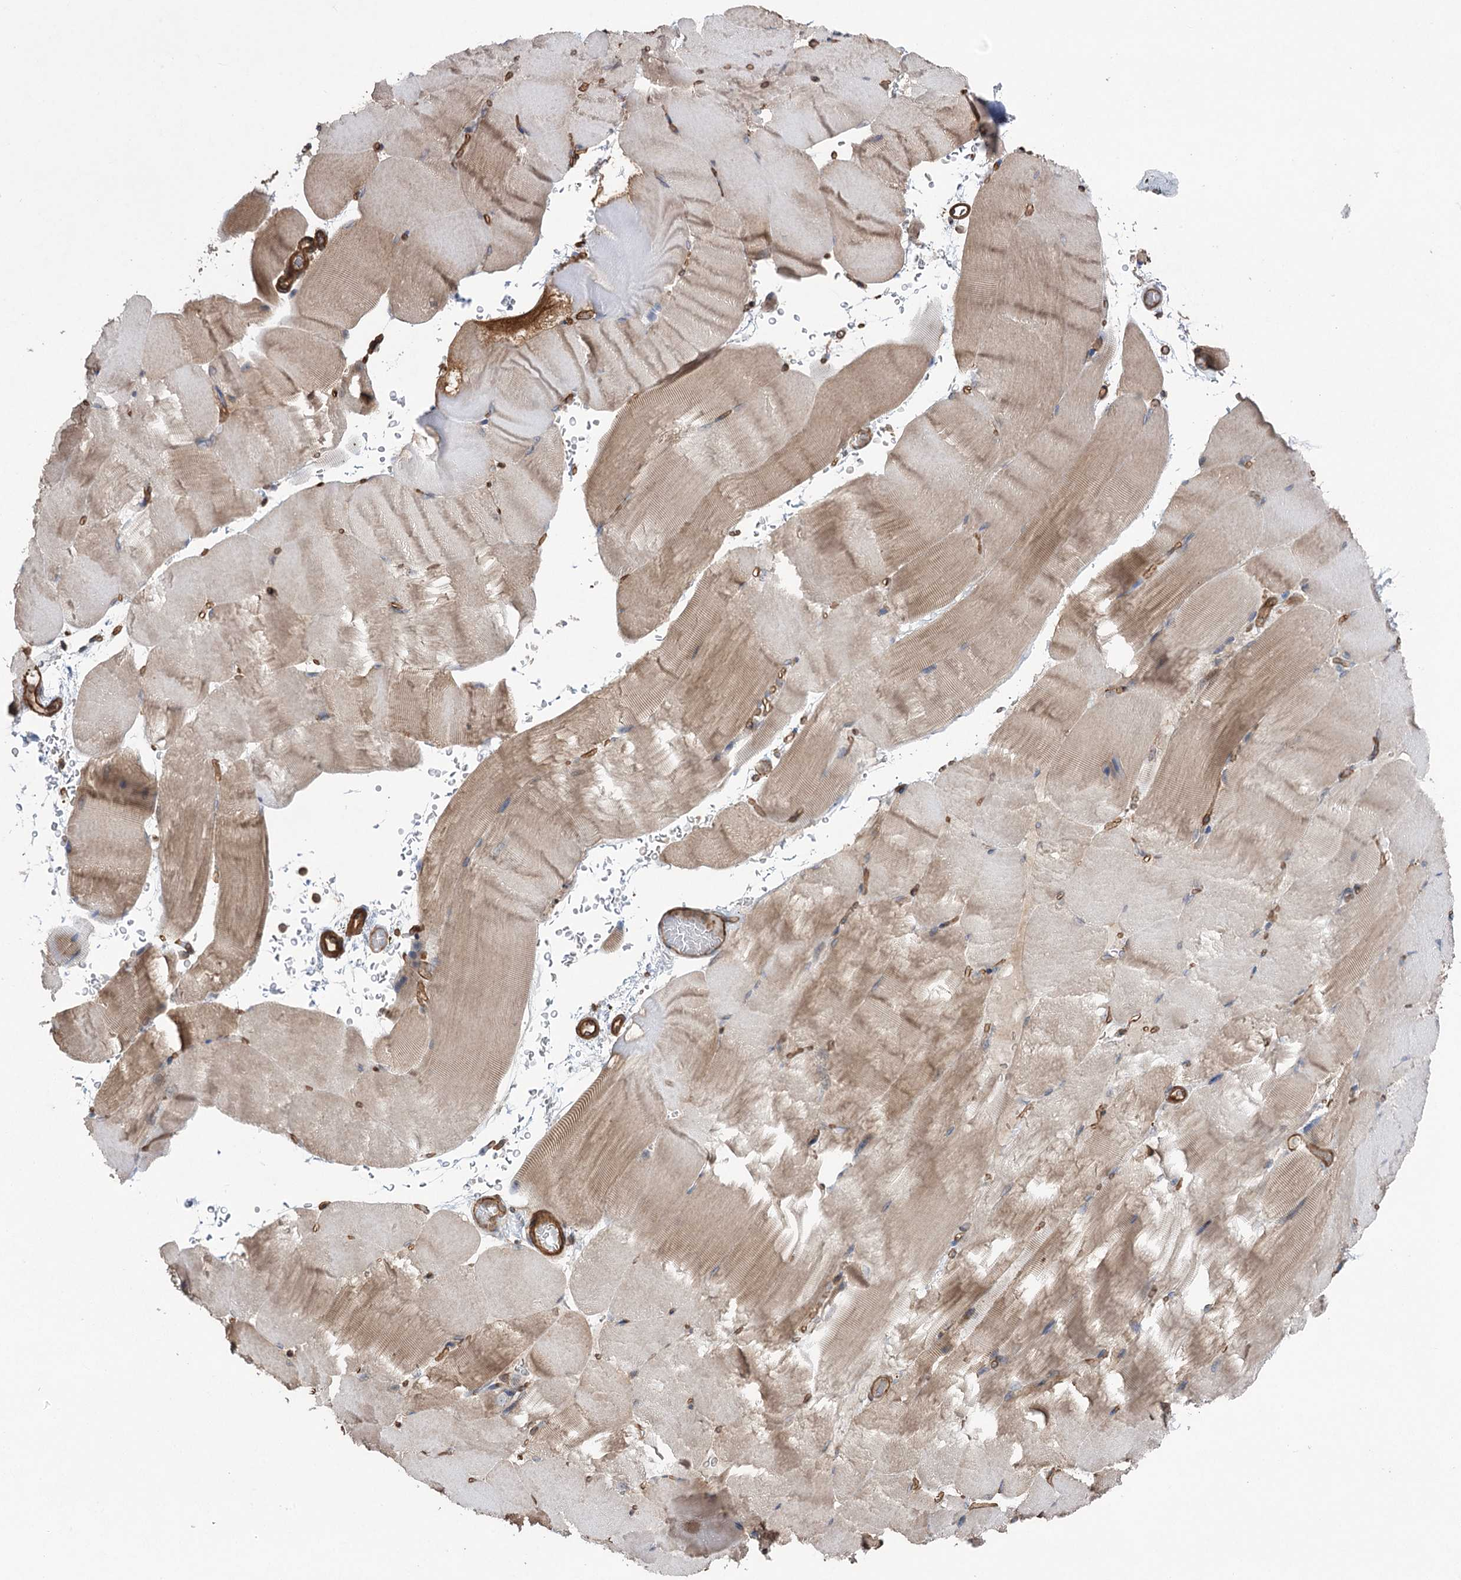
{"staining": {"intensity": "weak", "quantity": "25%-75%", "location": "cytoplasmic/membranous"}, "tissue": "skeletal muscle", "cell_type": "Myocytes", "image_type": "normal", "snomed": [{"axis": "morphology", "description": "Normal tissue, NOS"}, {"axis": "topography", "description": "Skeletal muscle"}, {"axis": "topography", "description": "Parathyroid gland"}], "caption": "Protein expression analysis of unremarkable skeletal muscle shows weak cytoplasmic/membranous positivity in approximately 25%-75% of myocytes. (DAB = brown stain, brightfield microscopy at high magnification).", "gene": "LARS2", "patient": {"sex": "female", "age": 37}}